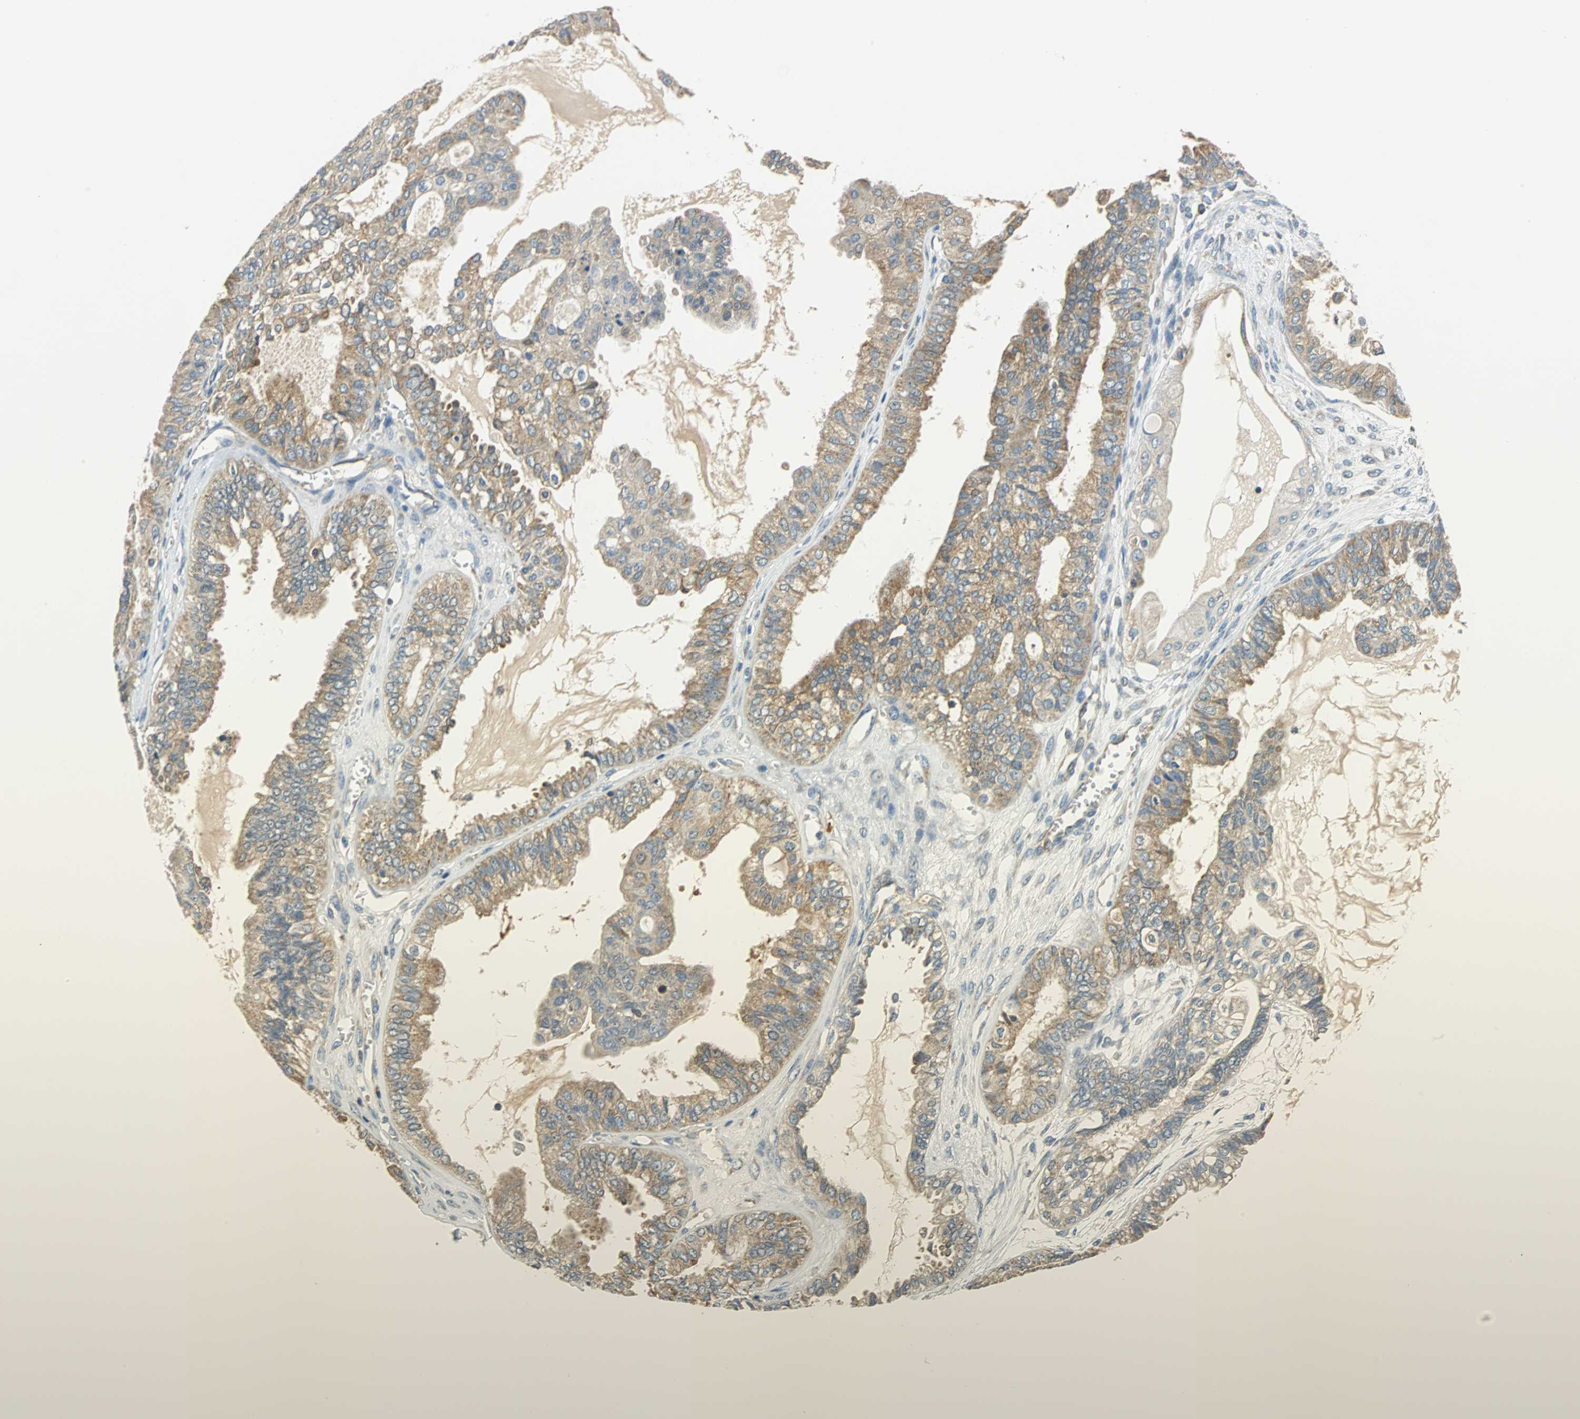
{"staining": {"intensity": "weak", "quantity": ">75%", "location": "cytoplasmic/membranous"}, "tissue": "ovarian cancer", "cell_type": "Tumor cells", "image_type": "cancer", "snomed": [{"axis": "morphology", "description": "Carcinoma, NOS"}, {"axis": "morphology", "description": "Carcinoma, endometroid"}, {"axis": "topography", "description": "Ovary"}], "caption": "The photomicrograph exhibits immunohistochemical staining of ovarian cancer (carcinoma). There is weak cytoplasmic/membranous positivity is seen in about >75% of tumor cells.", "gene": "CPA3", "patient": {"sex": "female", "age": 50}}